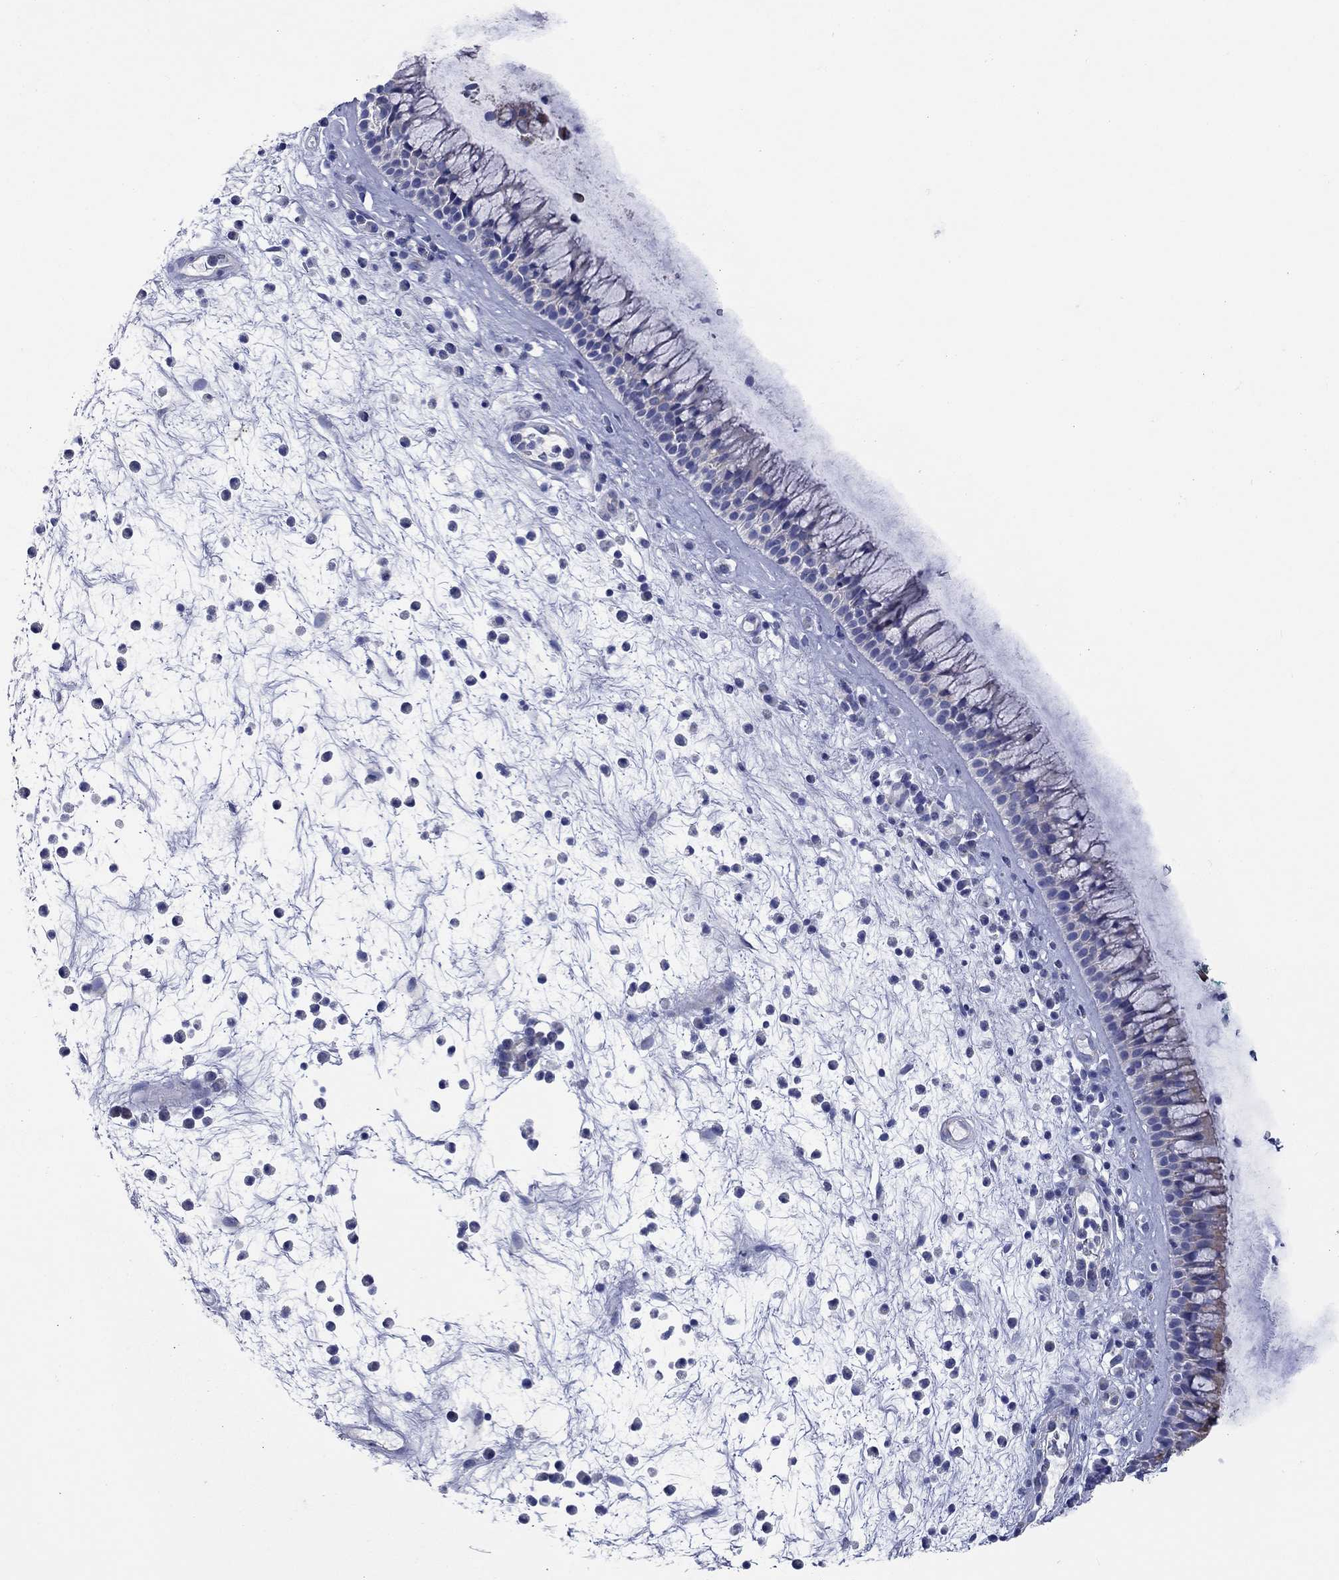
{"staining": {"intensity": "negative", "quantity": "none", "location": "none"}, "tissue": "nasopharynx", "cell_type": "Respiratory epithelial cells", "image_type": "normal", "snomed": [{"axis": "morphology", "description": "Normal tissue, NOS"}, {"axis": "topography", "description": "Nasopharynx"}], "caption": "Immunohistochemistry (IHC) of unremarkable nasopharynx shows no expression in respiratory epithelial cells.", "gene": "PDZD3", "patient": {"sex": "male", "age": 77}}